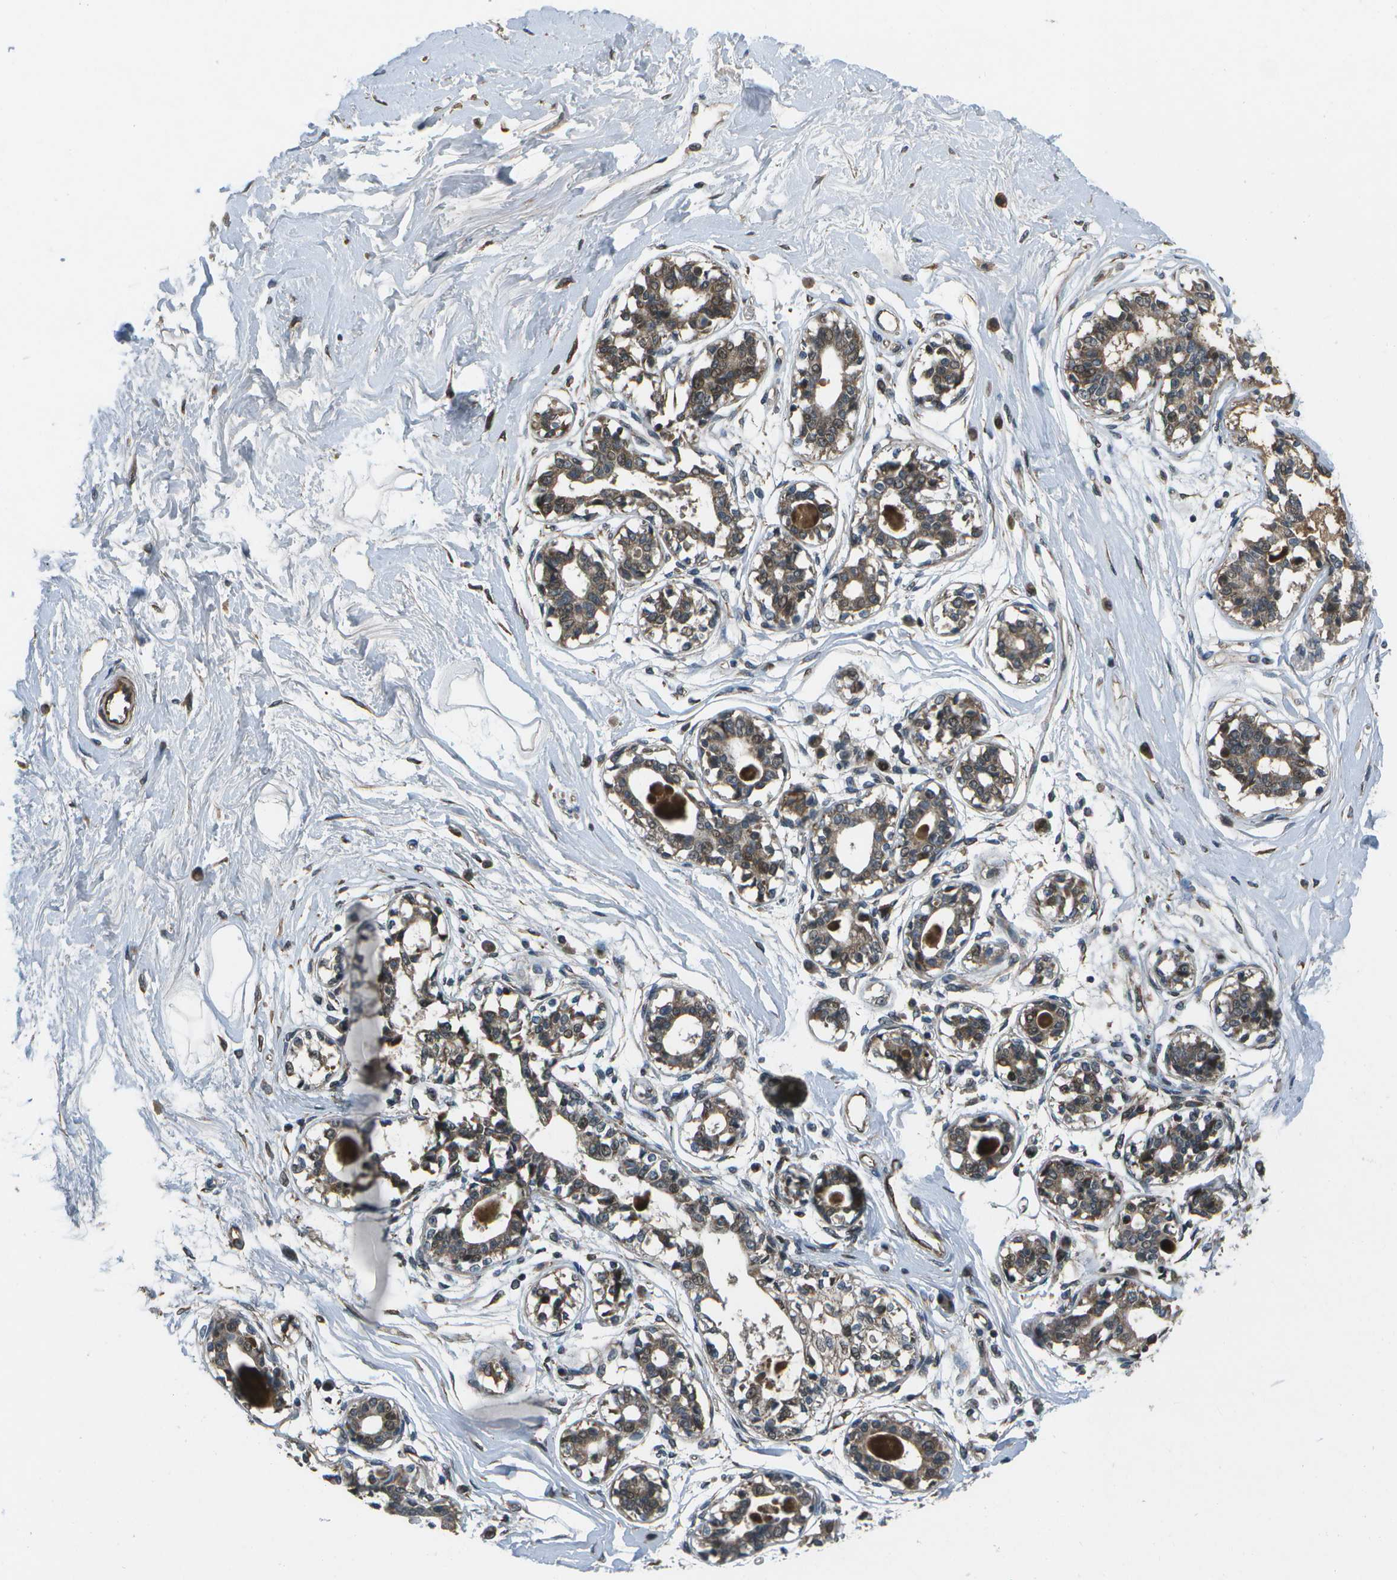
{"staining": {"intensity": "negative", "quantity": "none", "location": "none"}, "tissue": "breast", "cell_type": "Adipocytes", "image_type": "normal", "snomed": [{"axis": "morphology", "description": "Normal tissue, NOS"}, {"axis": "topography", "description": "Breast"}], "caption": "Immunohistochemistry (IHC) of unremarkable breast demonstrates no positivity in adipocytes. (Stains: DAB (3,3'-diaminobenzidine) immunohistochemistry (IHC) with hematoxylin counter stain, Microscopy: brightfield microscopy at high magnification).", "gene": "EIF2AK1", "patient": {"sex": "female", "age": 45}}